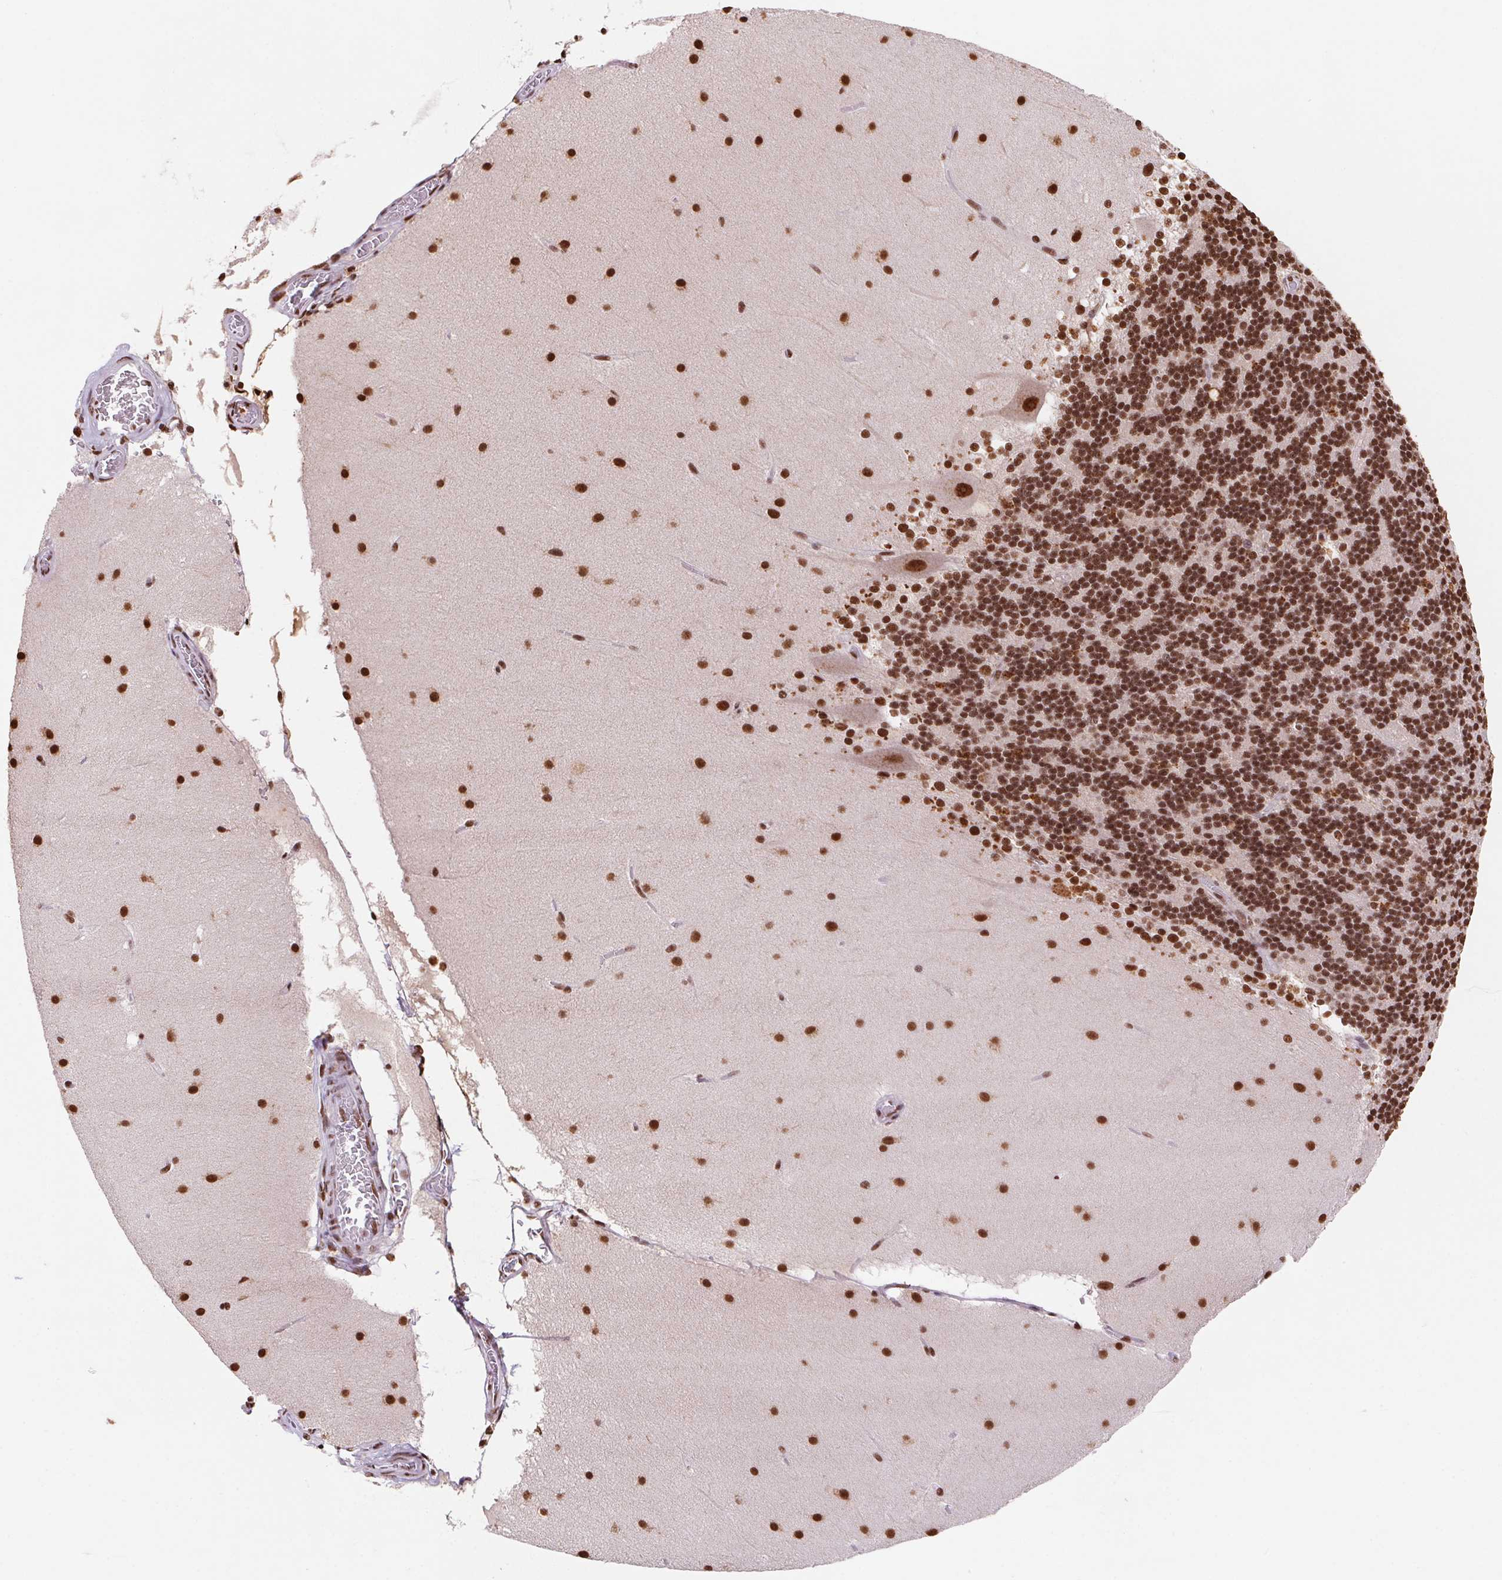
{"staining": {"intensity": "strong", "quantity": ">75%", "location": "nuclear"}, "tissue": "cerebellum", "cell_type": "Cells in granular layer", "image_type": "normal", "snomed": [{"axis": "morphology", "description": "Normal tissue, NOS"}, {"axis": "topography", "description": "Cerebellum"}], "caption": "Cells in granular layer demonstrate high levels of strong nuclear staining in about >75% of cells in normal human cerebellum. (Brightfield microscopy of DAB IHC at high magnification).", "gene": "SNRPG", "patient": {"sex": "female", "age": 19}}